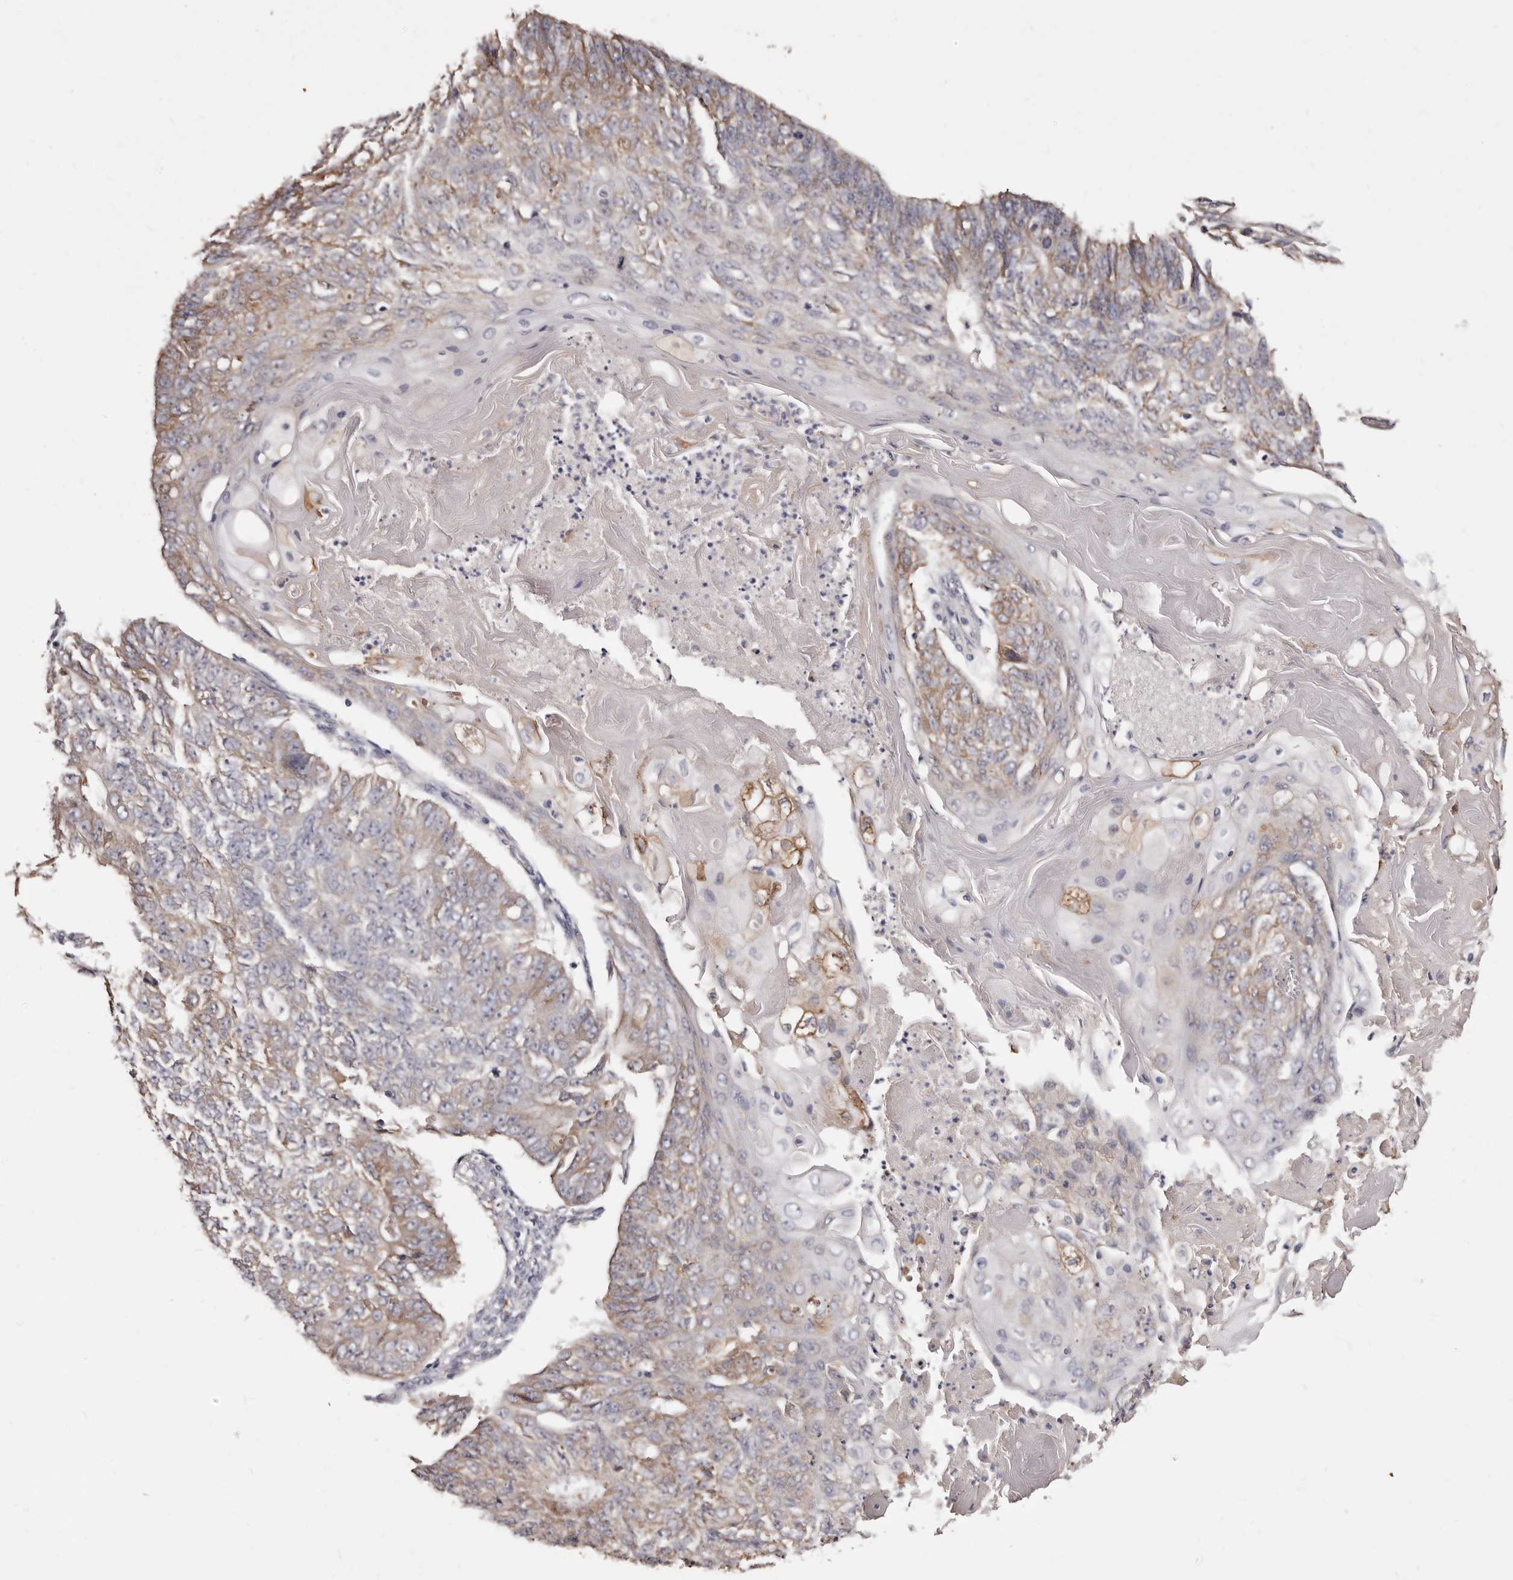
{"staining": {"intensity": "moderate", "quantity": "<25%", "location": "cytoplasmic/membranous"}, "tissue": "endometrial cancer", "cell_type": "Tumor cells", "image_type": "cancer", "snomed": [{"axis": "morphology", "description": "Adenocarcinoma, NOS"}, {"axis": "topography", "description": "Endometrium"}], "caption": "A low amount of moderate cytoplasmic/membranous expression is appreciated in approximately <25% of tumor cells in endometrial adenocarcinoma tissue.", "gene": "ETNK1", "patient": {"sex": "female", "age": 32}}